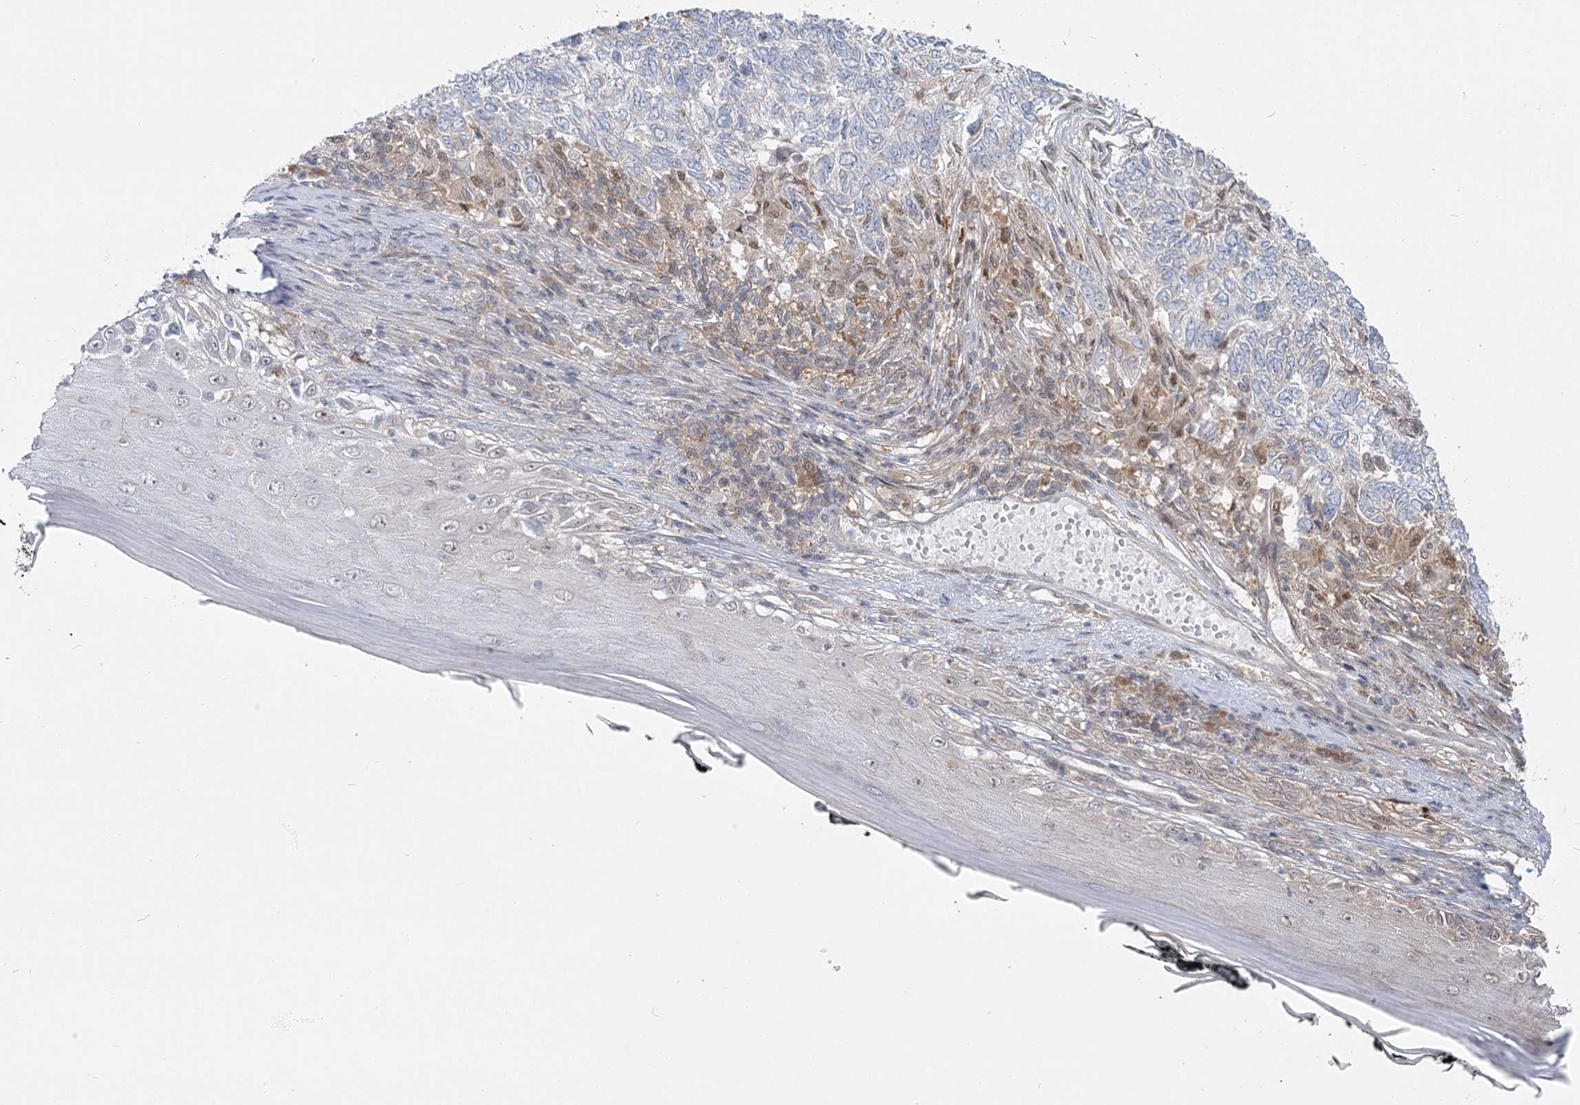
{"staining": {"intensity": "negative", "quantity": "none", "location": "none"}, "tissue": "skin cancer", "cell_type": "Tumor cells", "image_type": "cancer", "snomed": [{"axis": "morphology", "description": "Basal cell carcinoma"}, {"axis": "topography", "description": "Skin"}], "caption": "The immunohistochemistry (IHC) micrograph has no significant expression in tumor cells of skin cancer tissue.", "gene": "THNSL1", "patient": {"sex": "female", "age": 65}}